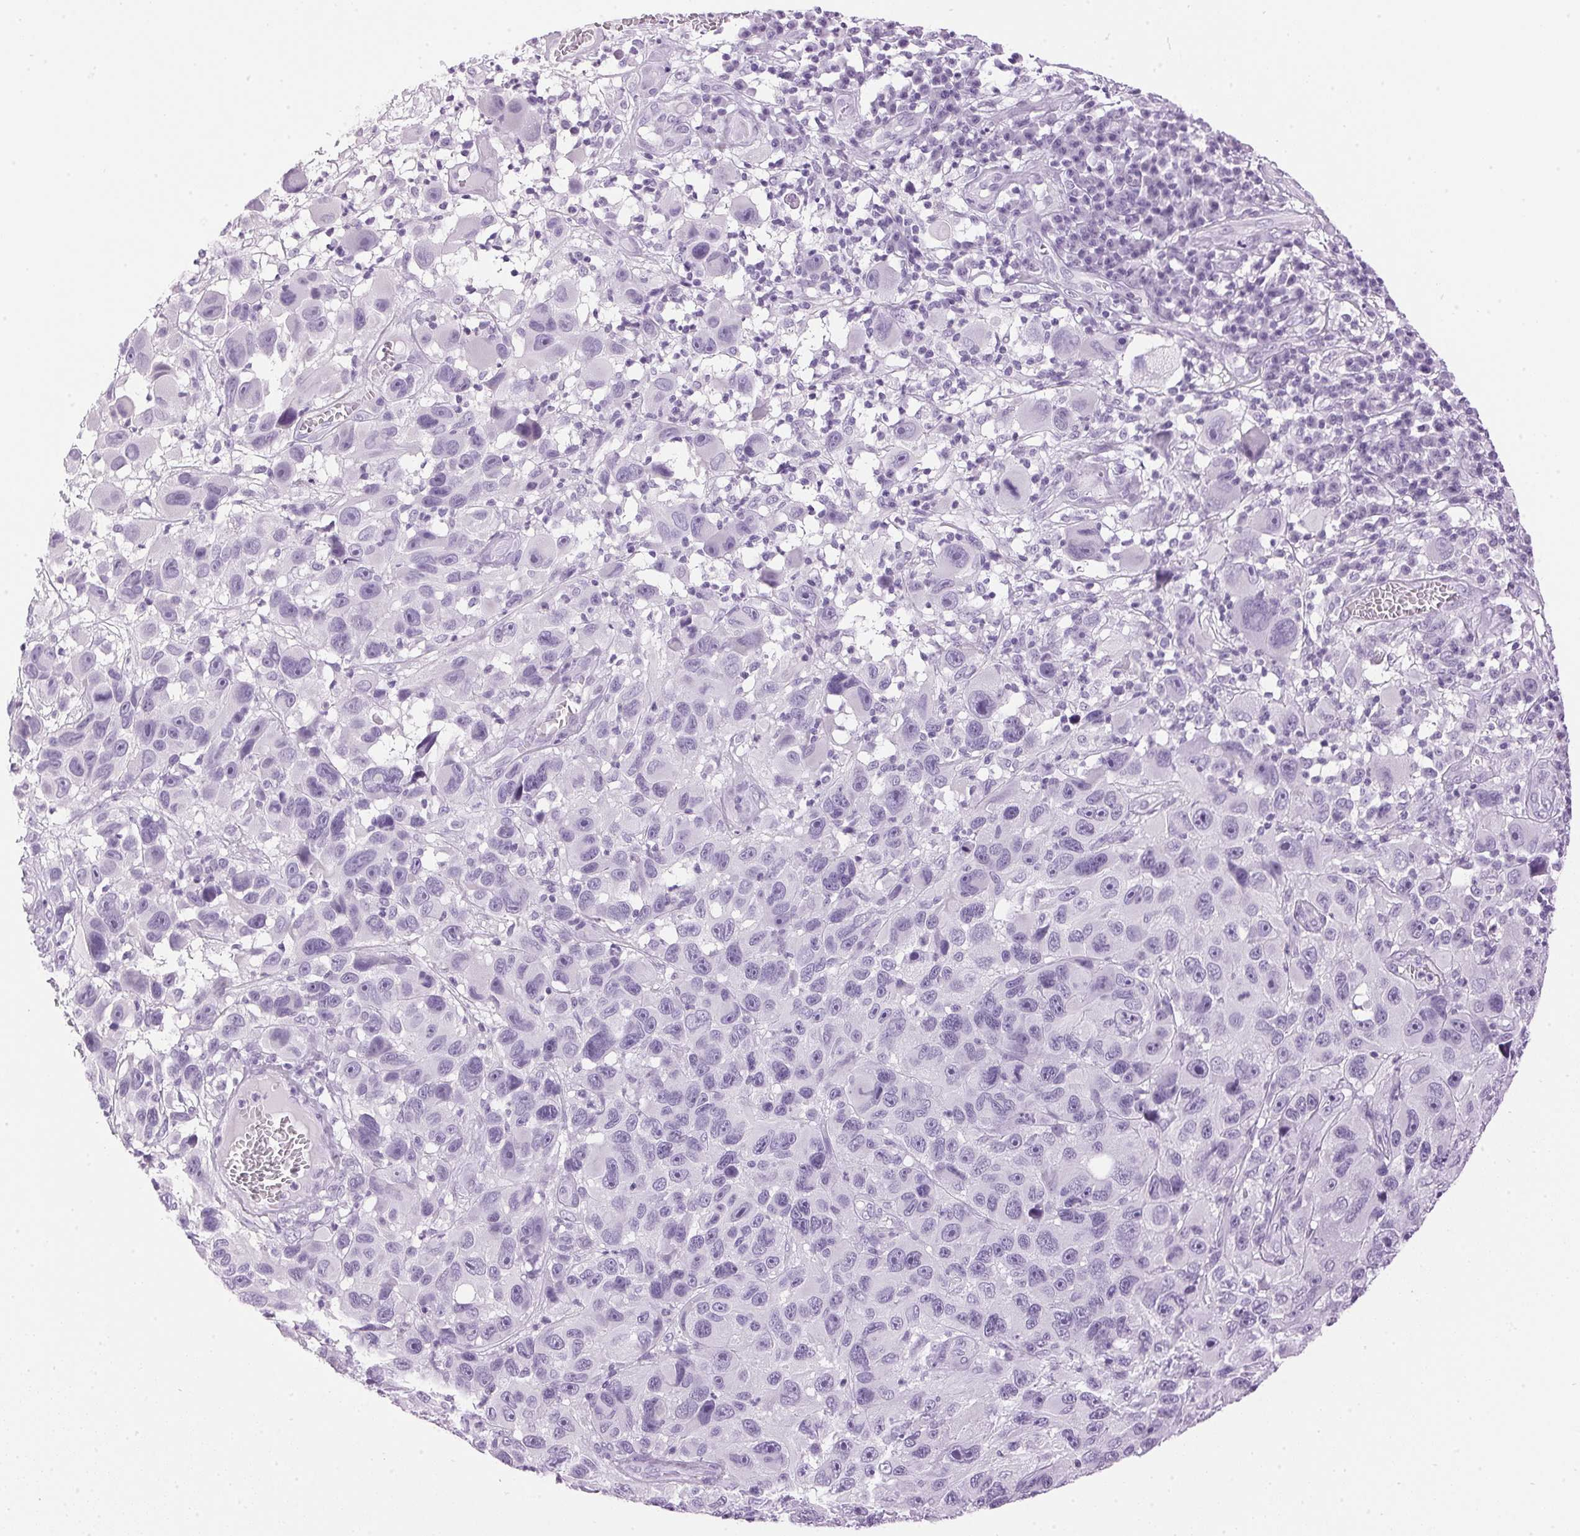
{"staining": {"intensity": "negative", "quantity": "none", "location": "none"}, "tissue": "melanoma", "cell_type": "Tumor cells", "image_type": "cancer", "snomed": [{"axis": "morphology", "description": "Malignant melanoma, NOS"}, {"axis": "topography", "description": "Skin"}], "caption": "The IHC histopathology image has no significant staining in tumor cells of malignant melanoma tissue.", "gene": "SP7", "patient": {"sex": "male", "age": 53}}